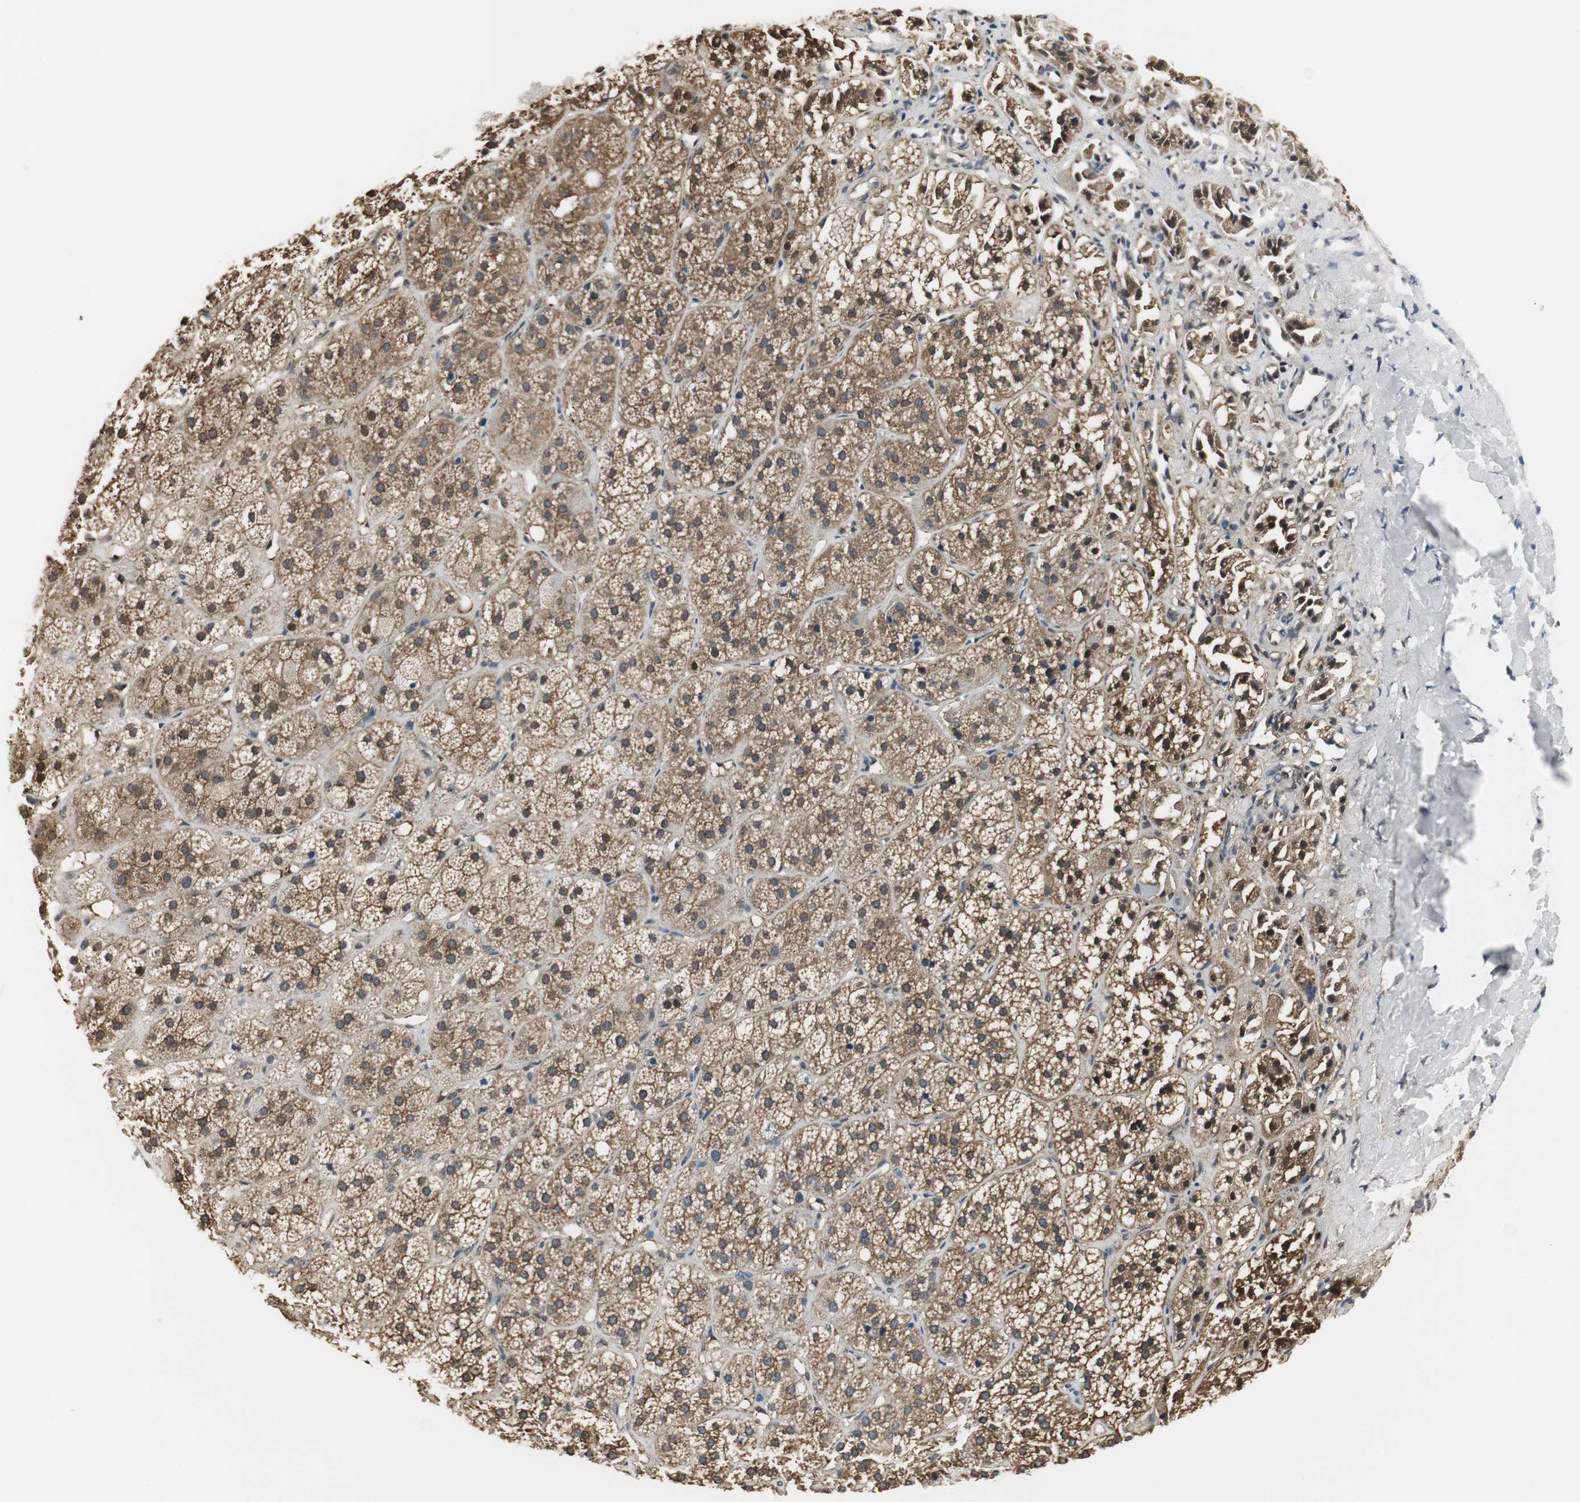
{"staining": {"intensity": "moderate", "quantity": ">75%", "location": "cytoplasmic/membranous"}, "tissue": "adrenal gland", "cell_type": "Glandular cells", "image_type": "normal", "snomed": [{"axis": "morphology", "description": "Normal tissue, NOS"}, {"axis": "topography", "description": "Adrenal gland"}], "caption": "DAB (3,3'-diaminobenzidine) immunohistochemical staining of normal adrenal gland exhibits moderate cytoplasmic/membranous protein positivity in approximately >75% of glandular cells. The staining was performed using DAB, with brown indicating positive protein expression. Nuclei are stained blue with hematoxylin.", "gene": "CCT5", "patient": {"sex": "female", "age": 71}}